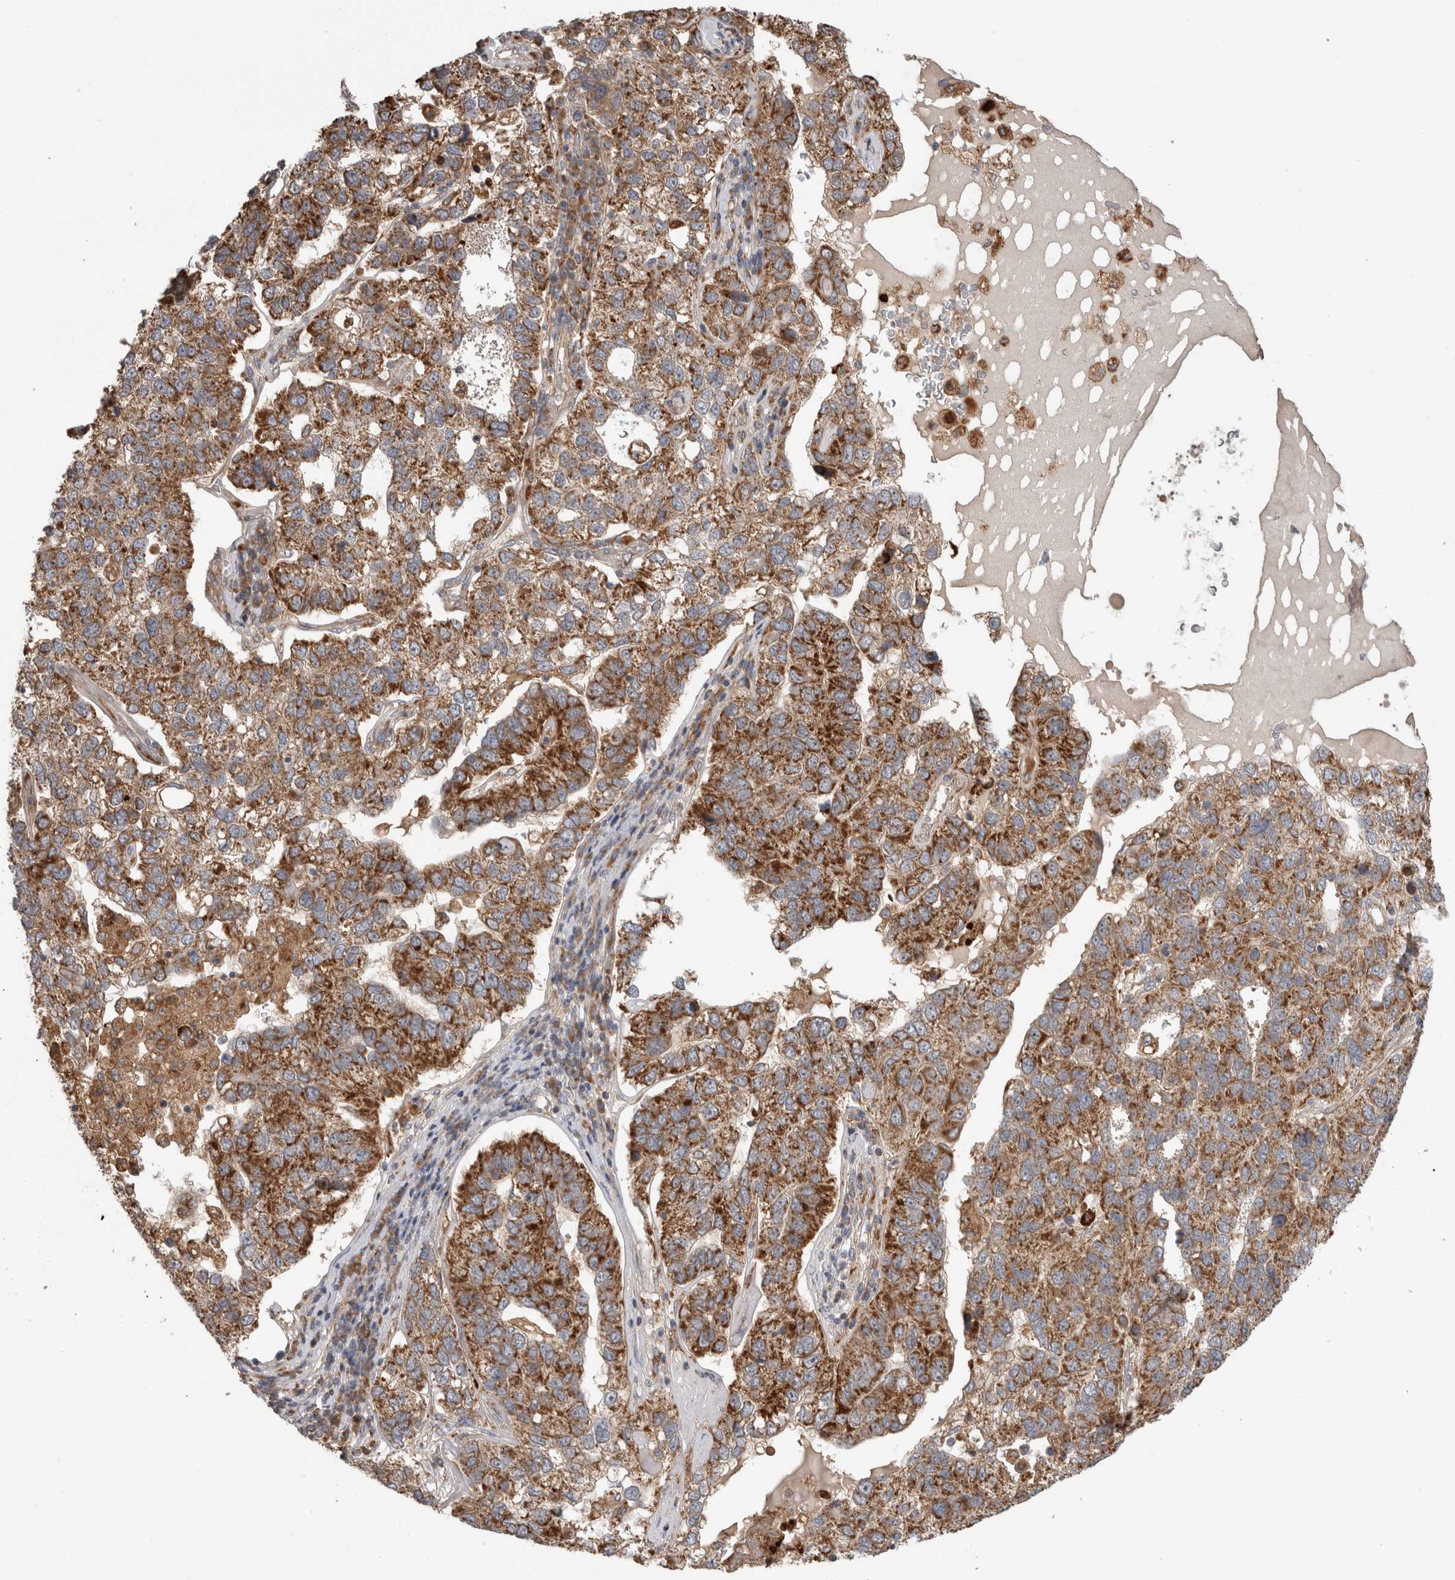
{"staining": {"intensity": "moderate", "quantity": ">75%", "location": "cytoplasmic/membranous"}, "tissue": "pancreatic cancer", "cell_type": "Tumor cells", "image_type": "cancer", "snomed": [{"axis": "morphology", "description": "Adenocarcinoma, NOS"}, {"axis": "topography", "description": "Pancreas"}], "caption": "Immunohistochemical staining of pancreatic cancer shows moderate cytoplasmic/membranous protein expression in about >75% of tumor cells.", "gene": "ADGRL3", "patient": {"sex": "female", "age": 61}}